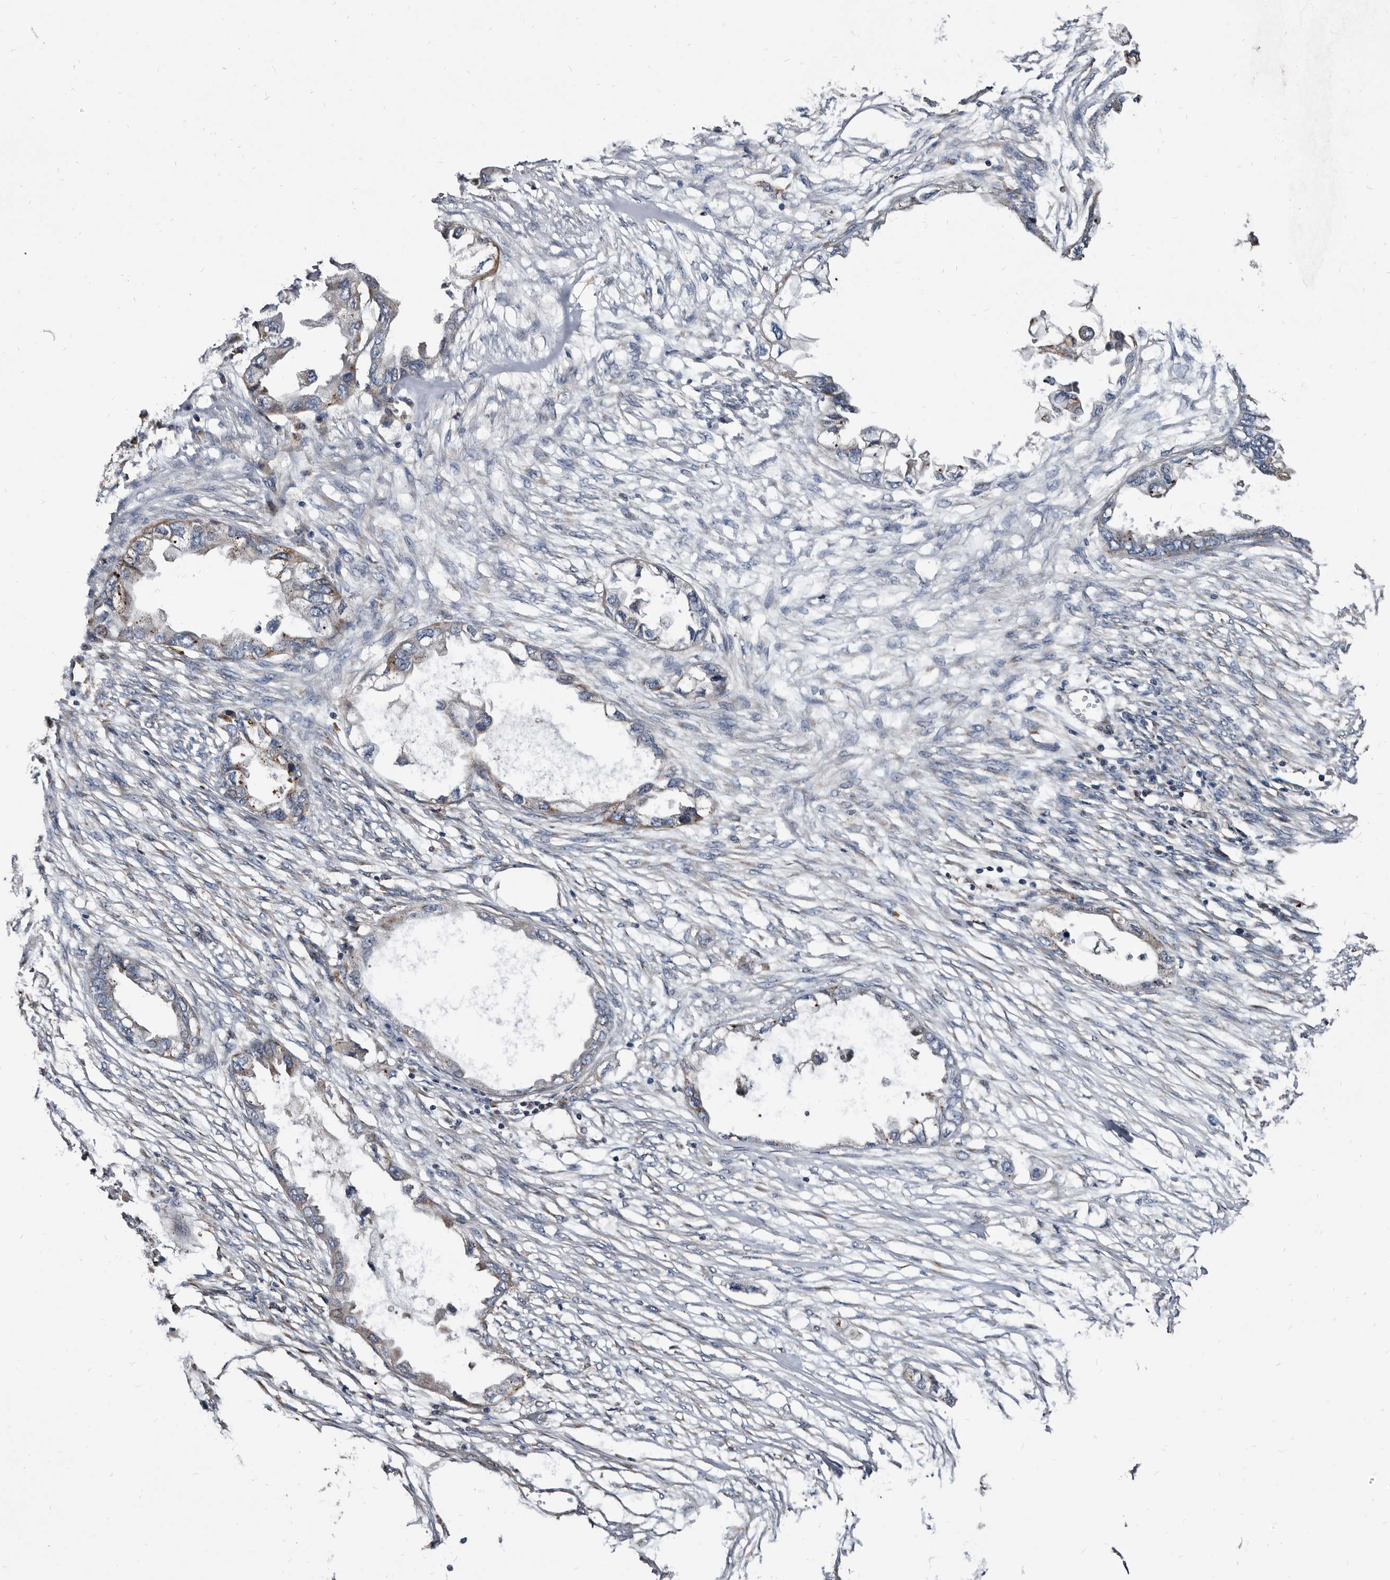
{"staining": {"intensity": "weak", "quantity": "25%-75%", "location": "cytoplasmic/membranous"}, "tissue": "endometrial cancer", "cell_type": "Tumor cells", "image_type": "cancer", "snomed": [{"axis": "morphology", "description": "Adenocarcinoma, NOS"}, {"axis": "morphology", "description": "Adenocarcinoma, metastatic, NOS"}, {"axis": "topography", "description": "Adipose tissue"}, {"axis": "topography", "description": "Endometrium"}], "caption": "This is a photomicrograph of immunohistochemistry (IHC) staining of endometrial metastatic adenocarcinoma, which shows weak staining in the cytoplasmic/membranous of tumor cells.", "gene": "CTSA", "patient": {"sex": "female", "age": 67}}